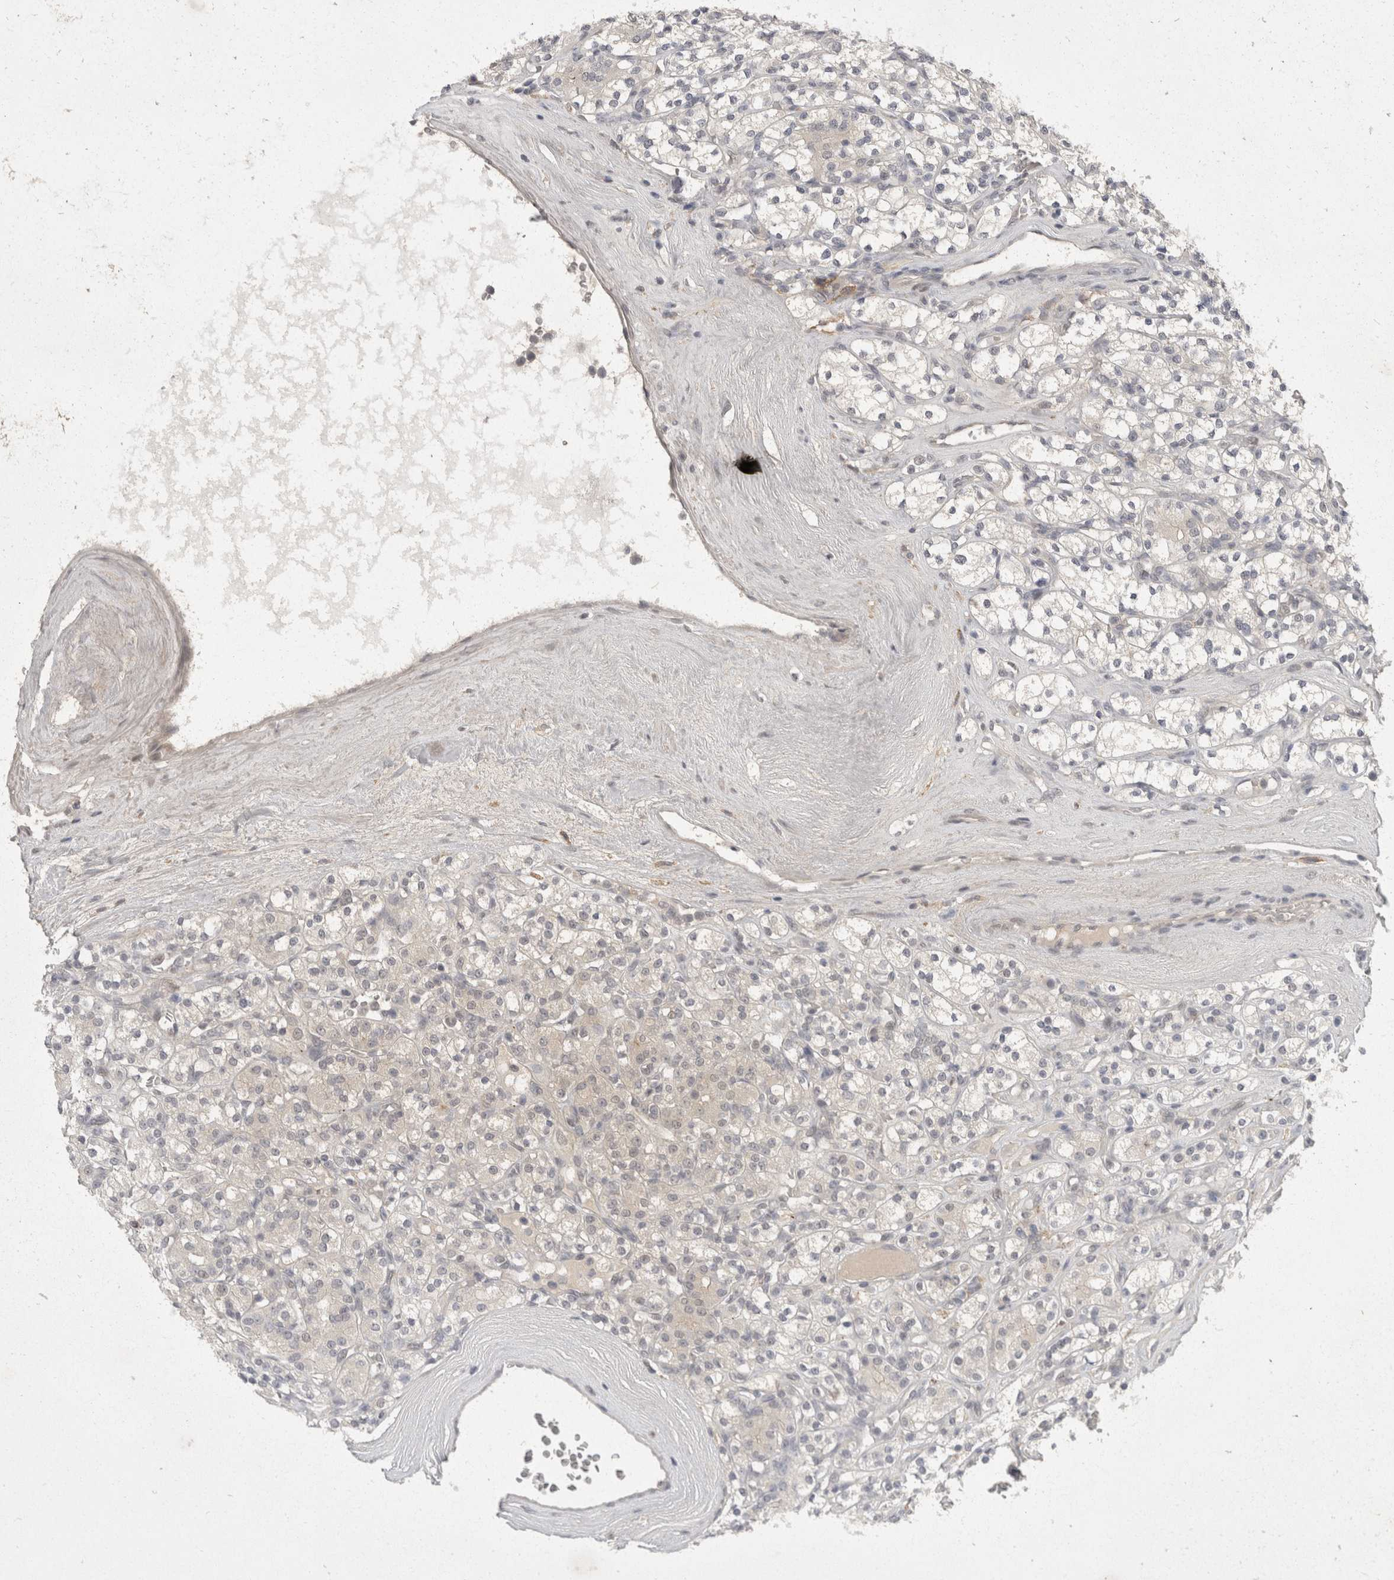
{"staining": {"intensity": "negative", "quantity": "none", "location": "none"}, "tissue": "renal cancer", "cell_type": "Tumor cells", "image_type": "cancer", "snomed": [{"axis": "morphology", "description": "Adenocarcinoma, NOS"}, {"axis": "topography", "description": "Kidney"}], "caption": "This is an immunohistochemistry histopathology image of adenocarcinoma (renal). There is no staining in tumor cells.", "gene": "TOM1L2", "patient": {"sex": "male", "age": 77}}